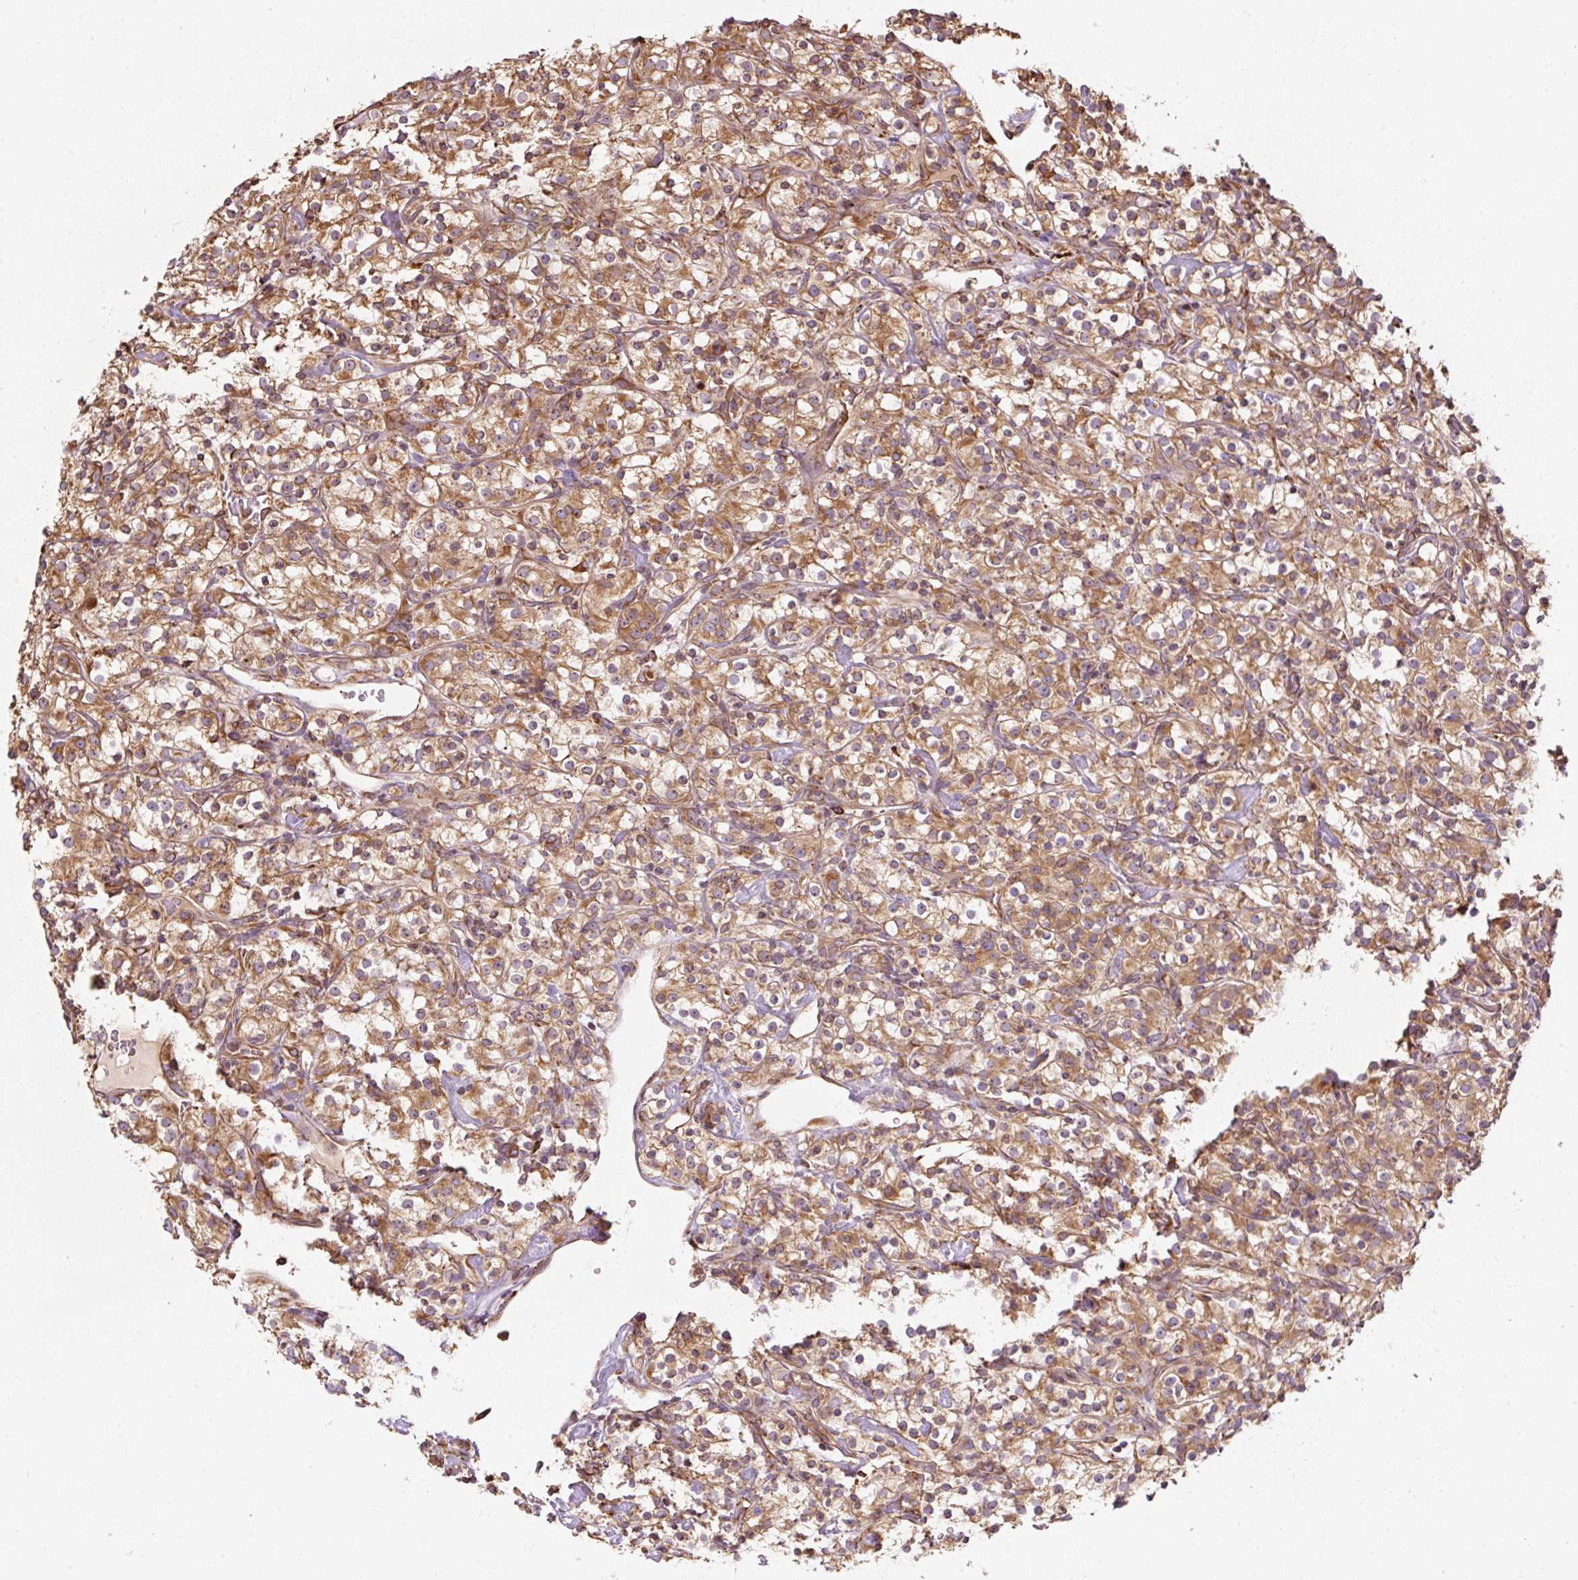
{"staining": {"intensity": "moderate", "quantity": ">75%", "location": "cytoplasmic/membranous"}, "tissue": "renal cancer", "cell_type": "Tumor cells", "image_type": "cancer", "snomed": [{"axis": "morphology", "description": "Adenocarcinoma, NOS"}, {"axis": "topography", "description": "Kidney"}], "caption": "Human adenocarcinoma (renal) stained with a protein marker reveals moderate staining in tumor cells.", "gene": "PRKCSH", "patient": {"sex": "male", "age": 77}}